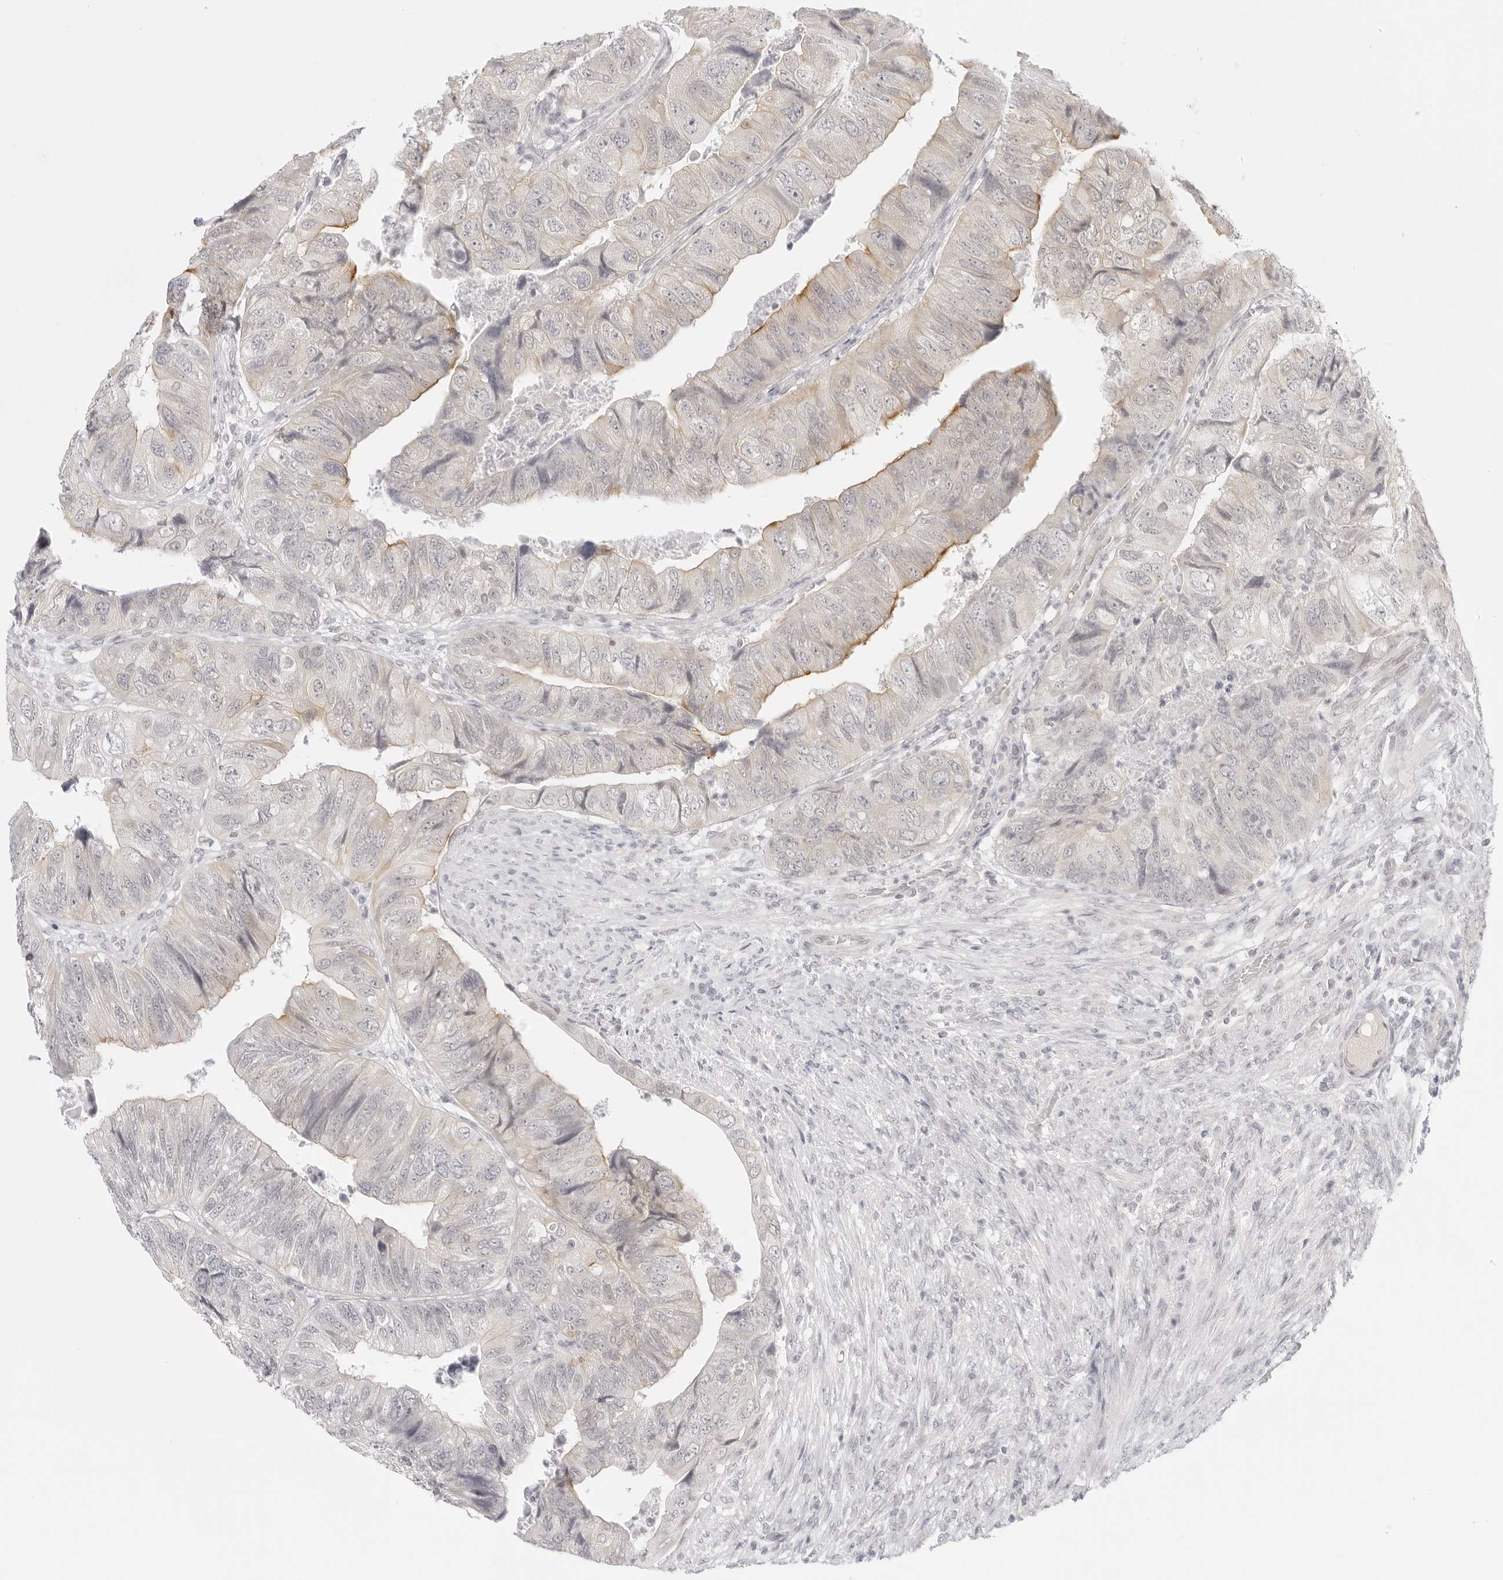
{"staining": {"intensity": "moderate", "quantity": "<25%", "location": "cytoplasmic/membranous"}, "tissue": "colorectal cancer", "cell_type": "Tumor cells", "image_type": "cancer", "snomed": [{"axis": "morphology", "description": "Adenocarcinoma, NOS"}, {"axis": "topography", "description": "Rectum"}], "caption": "A low amount of moderate cytoplasmic/membranous positivity is appreciated in approximately <25% of tumor cells in colorectal cancer tissue.", "gene": "MED18", "patient": {"sex": "male", "age": 63}}